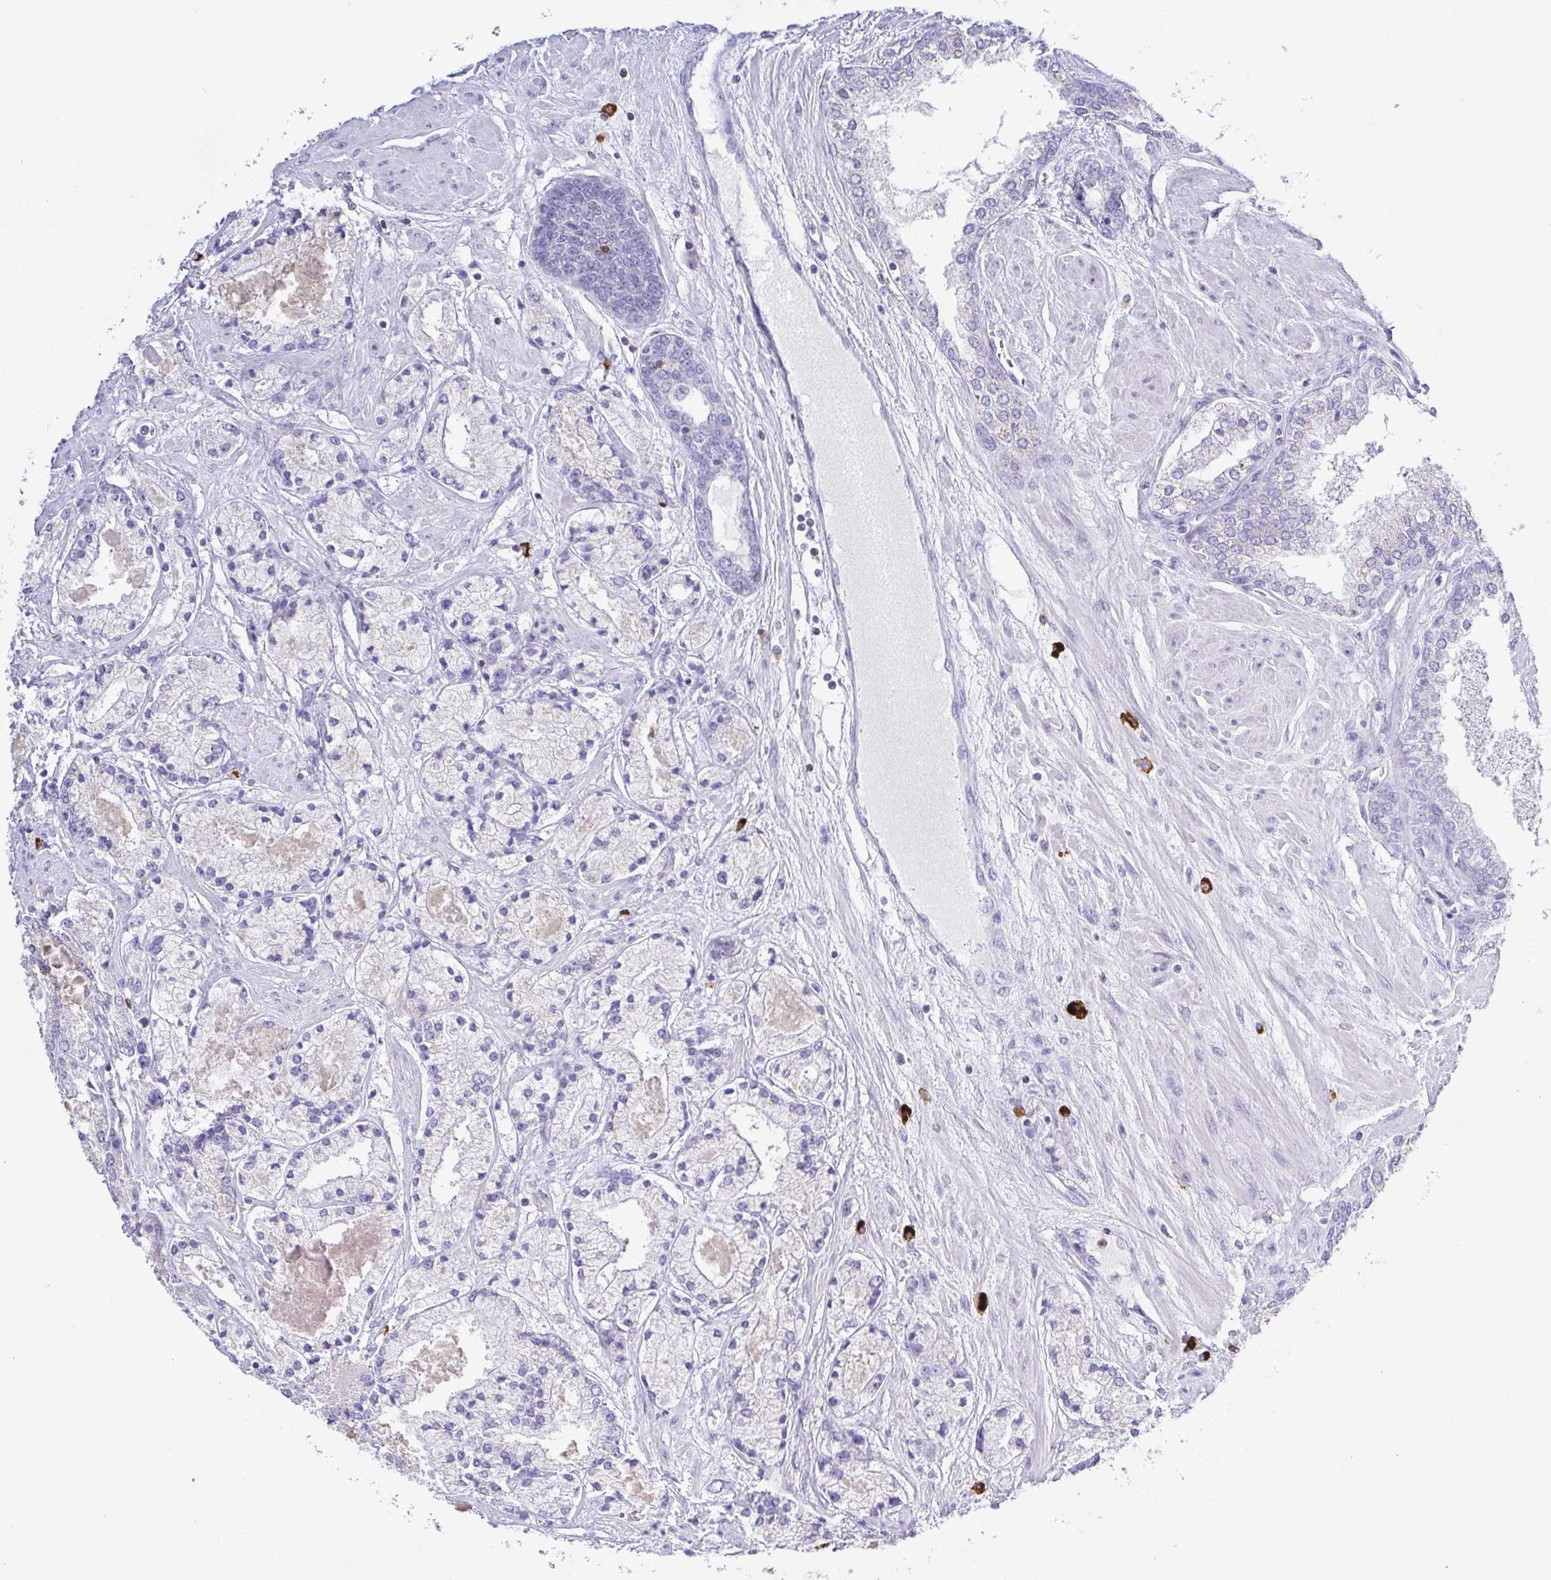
{"staining": {"intensity": "negative", "quantity": "none", "location": "none"}, "tissue": "prostate cancer", "cell_type": "Tumor cells", "image_type": "cancer", "snomed": [{"axis": "morphology", "description": "Adenocarcinoma, High grade"}, {"axis": "topography", "description": "Prostate"}], "caption": "DAB (3,3'-diaminobenzidine) immunohistochemical staining of human high-grade adenocarcinoma (prostate) exhibits no significant positivity in tumor cells.", "gene": "PGLYRP1", "patient": {"sex": "male", "age": 67}}